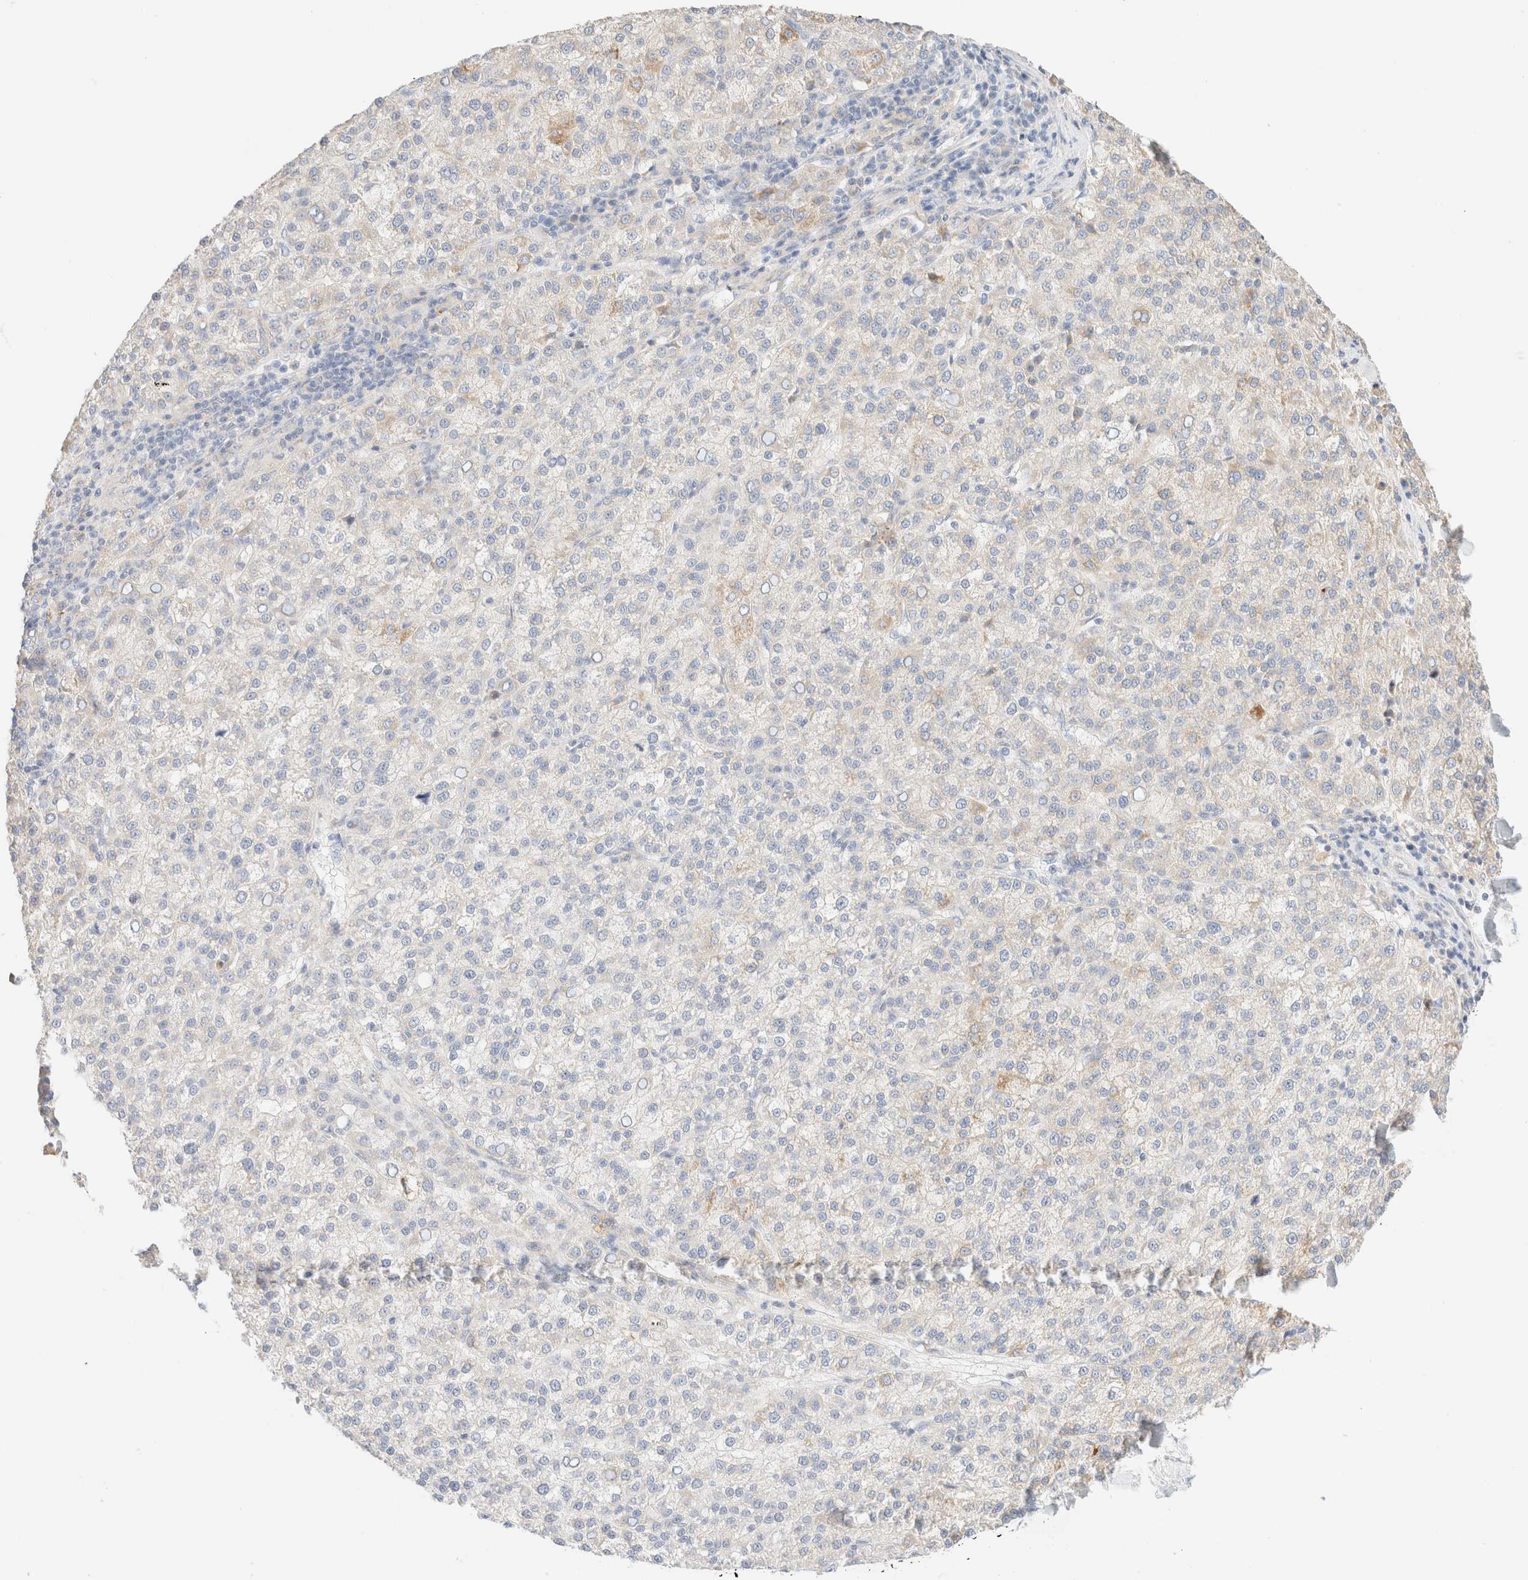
{"staining": {"intensity": "negative", "quantity": "none", "location": "none"}, "tissue": "liver cancer", "cell_type": "Tumor cells", "image_type": "cancer", "snomed": [{"axis": "morphology", "description": "Carcinoma, Hepatocellular, NOS"}, {"axis": "topography", "description": "Liver"}], "caption": "Liver hepatocellular carcinoma was stained to show a protein in brown. There is no significant expression in tumor cells.", "gene": "SARM1", "patient": {"sex": "female", "age": 58}}